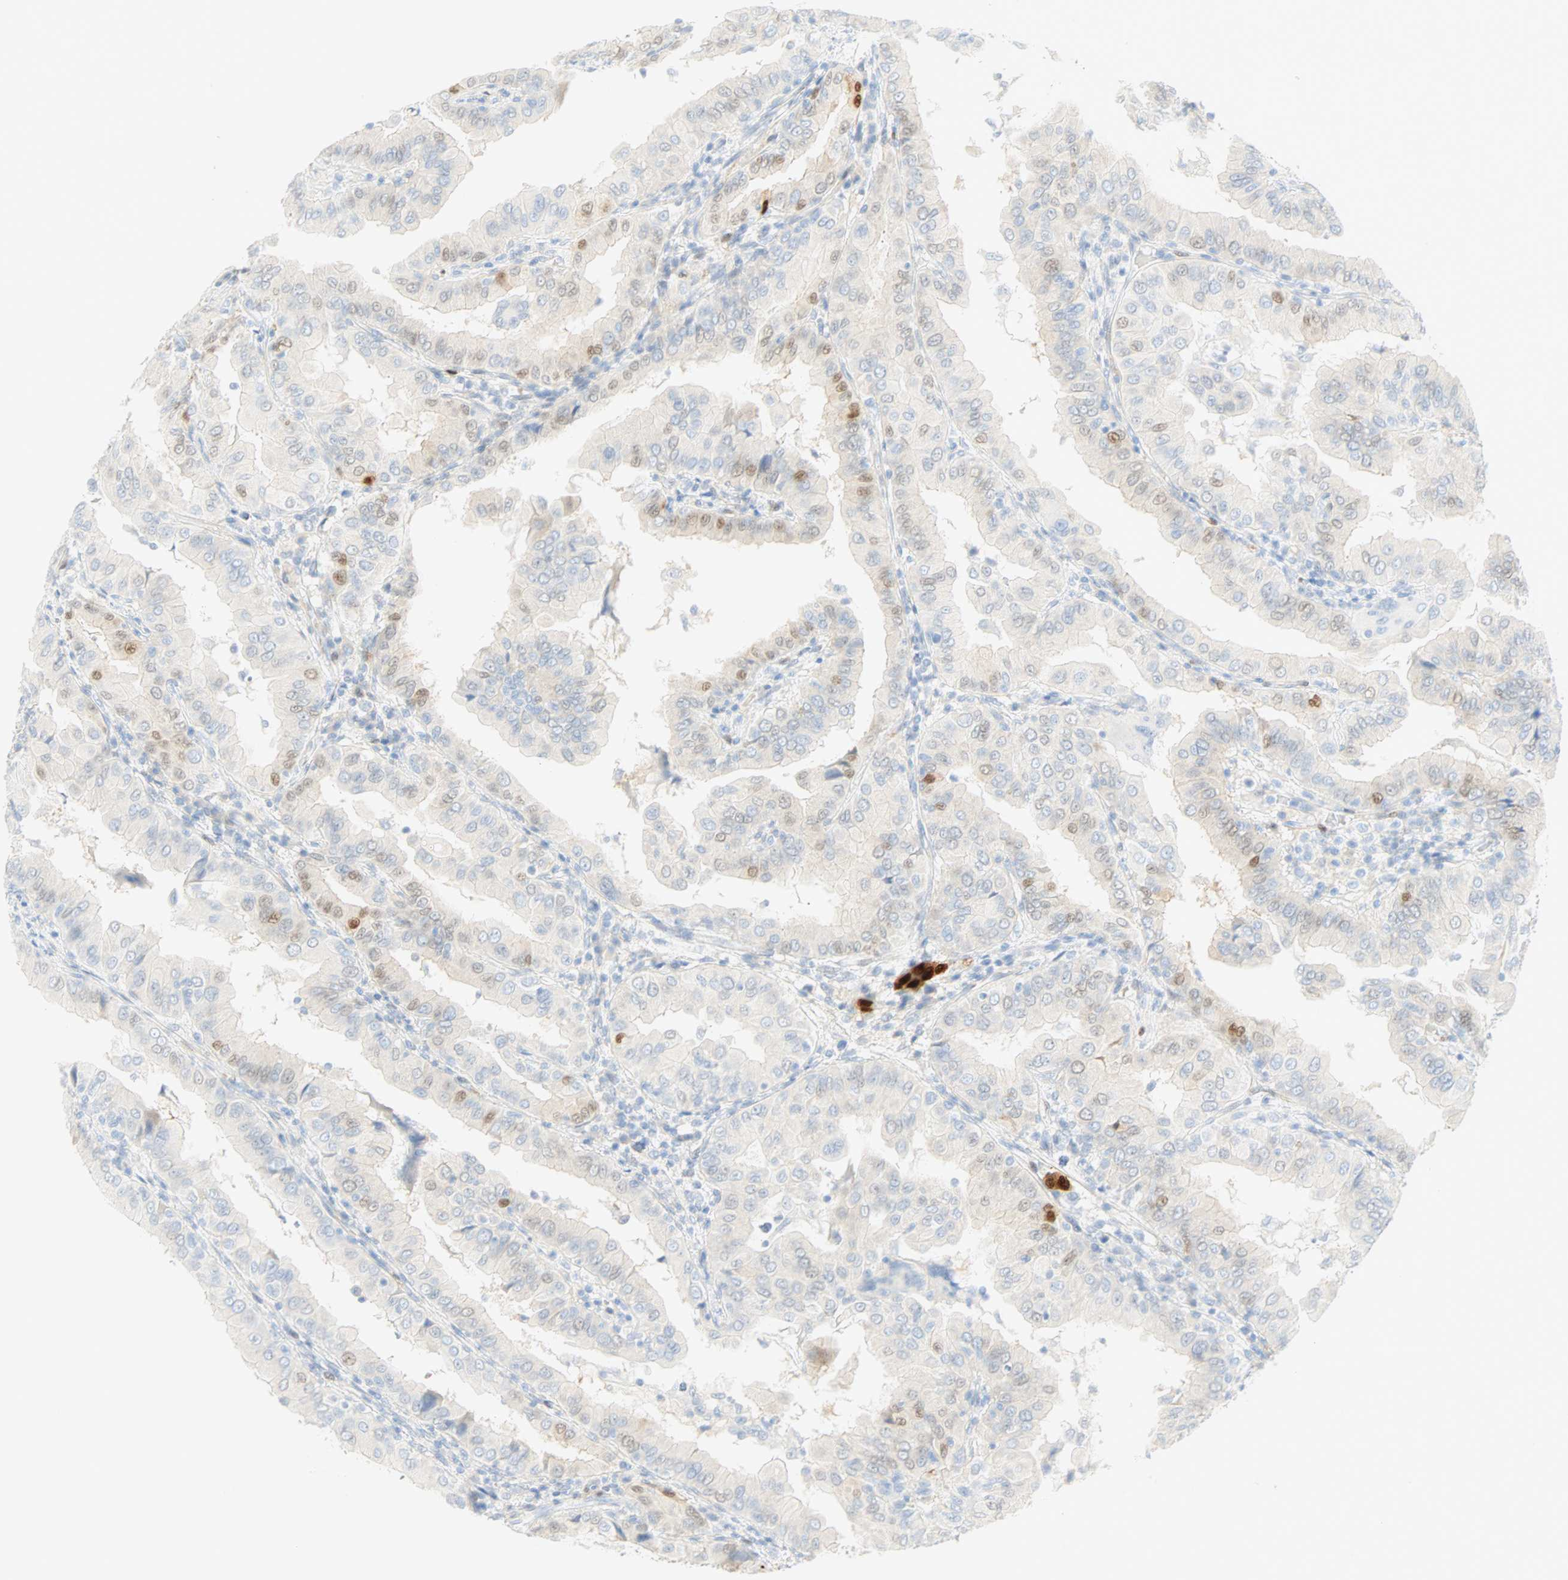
{"staining": {"intensity": "weak", "quantity": "<25%", "location": "nuclear"}, "tissue": "thyroid cancer", "cell_type": "Tumor cells", "image_type": "cancer", "snomed": [{"axis": "morphology", "description": "Papillary adenocarcinoma, NOS"}, {"axis": "topography", "description": "Thyroid gland"}], "caption": "This is an immunohistochemistry (IHC) micrograph of thyroid cancer (papillary adenocarcinoma). There is no staining in tumor cells.", "gene": "SELENBP1", "patient": {"sex": "male", "age": 33}}